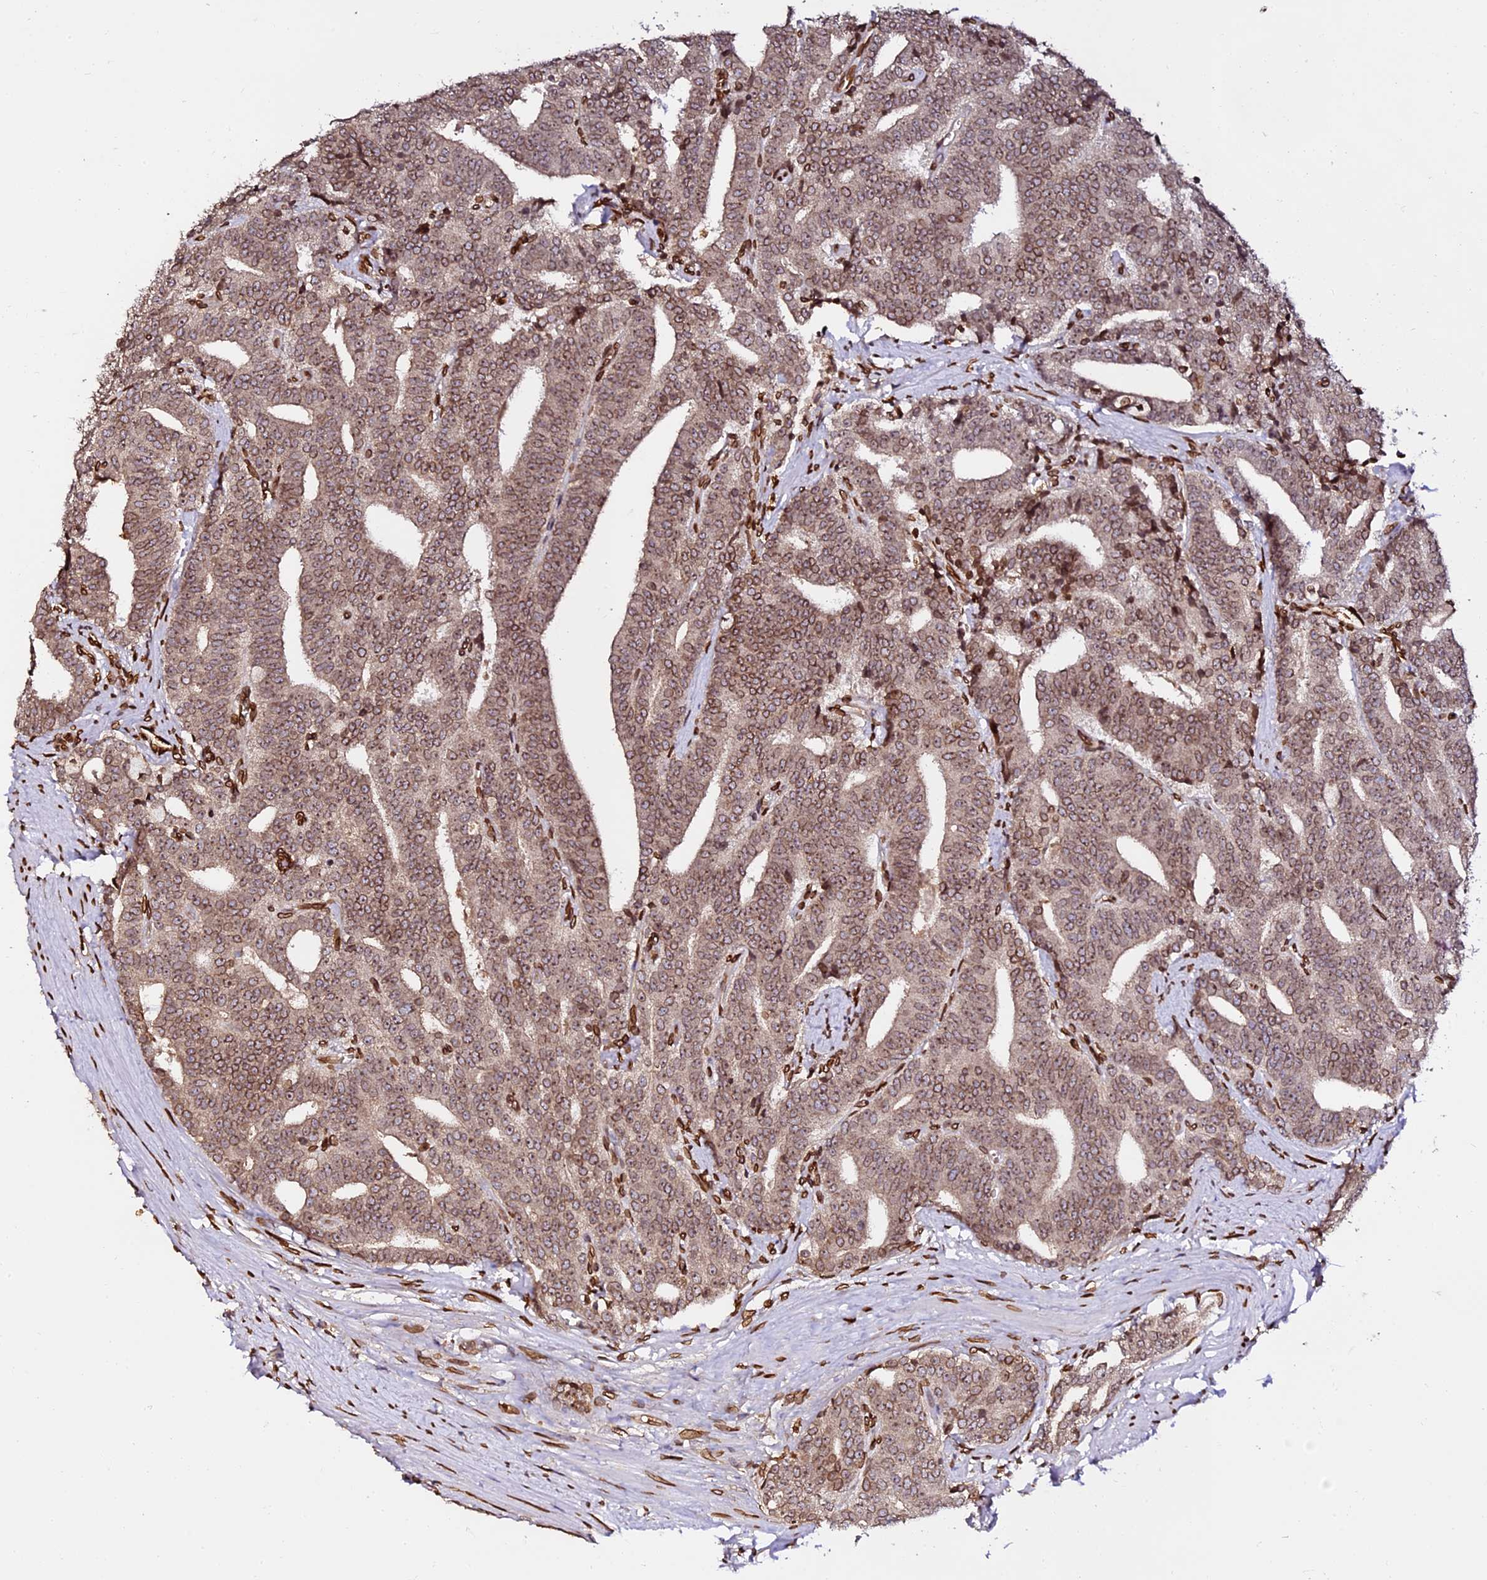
{"staining": {"intensity": "moderate", "quantity": "25%-75%", "location": "cytoplasmic/membranous,nuclear"}, "tissue": "prostate cancer", "cell_type": "Tumor cells", "image_type": "cancer", "snomed": [{"axis": "morphology", "description": "Adenocarcinoma, High grade"}, {"axis": "topography", "description": "Prostate and seminal vesicle, NOS"}], "caption": "Brown immunohistochemical staining in prostate cancer (adenocarcinoma (high-grade)) displays moderate cytoplasmic/membranous and nuclear positivity in about 25%-75% of tumor cells.", "gene": "ANAPC5", "patient": {"sex": "male", "age": 67}}